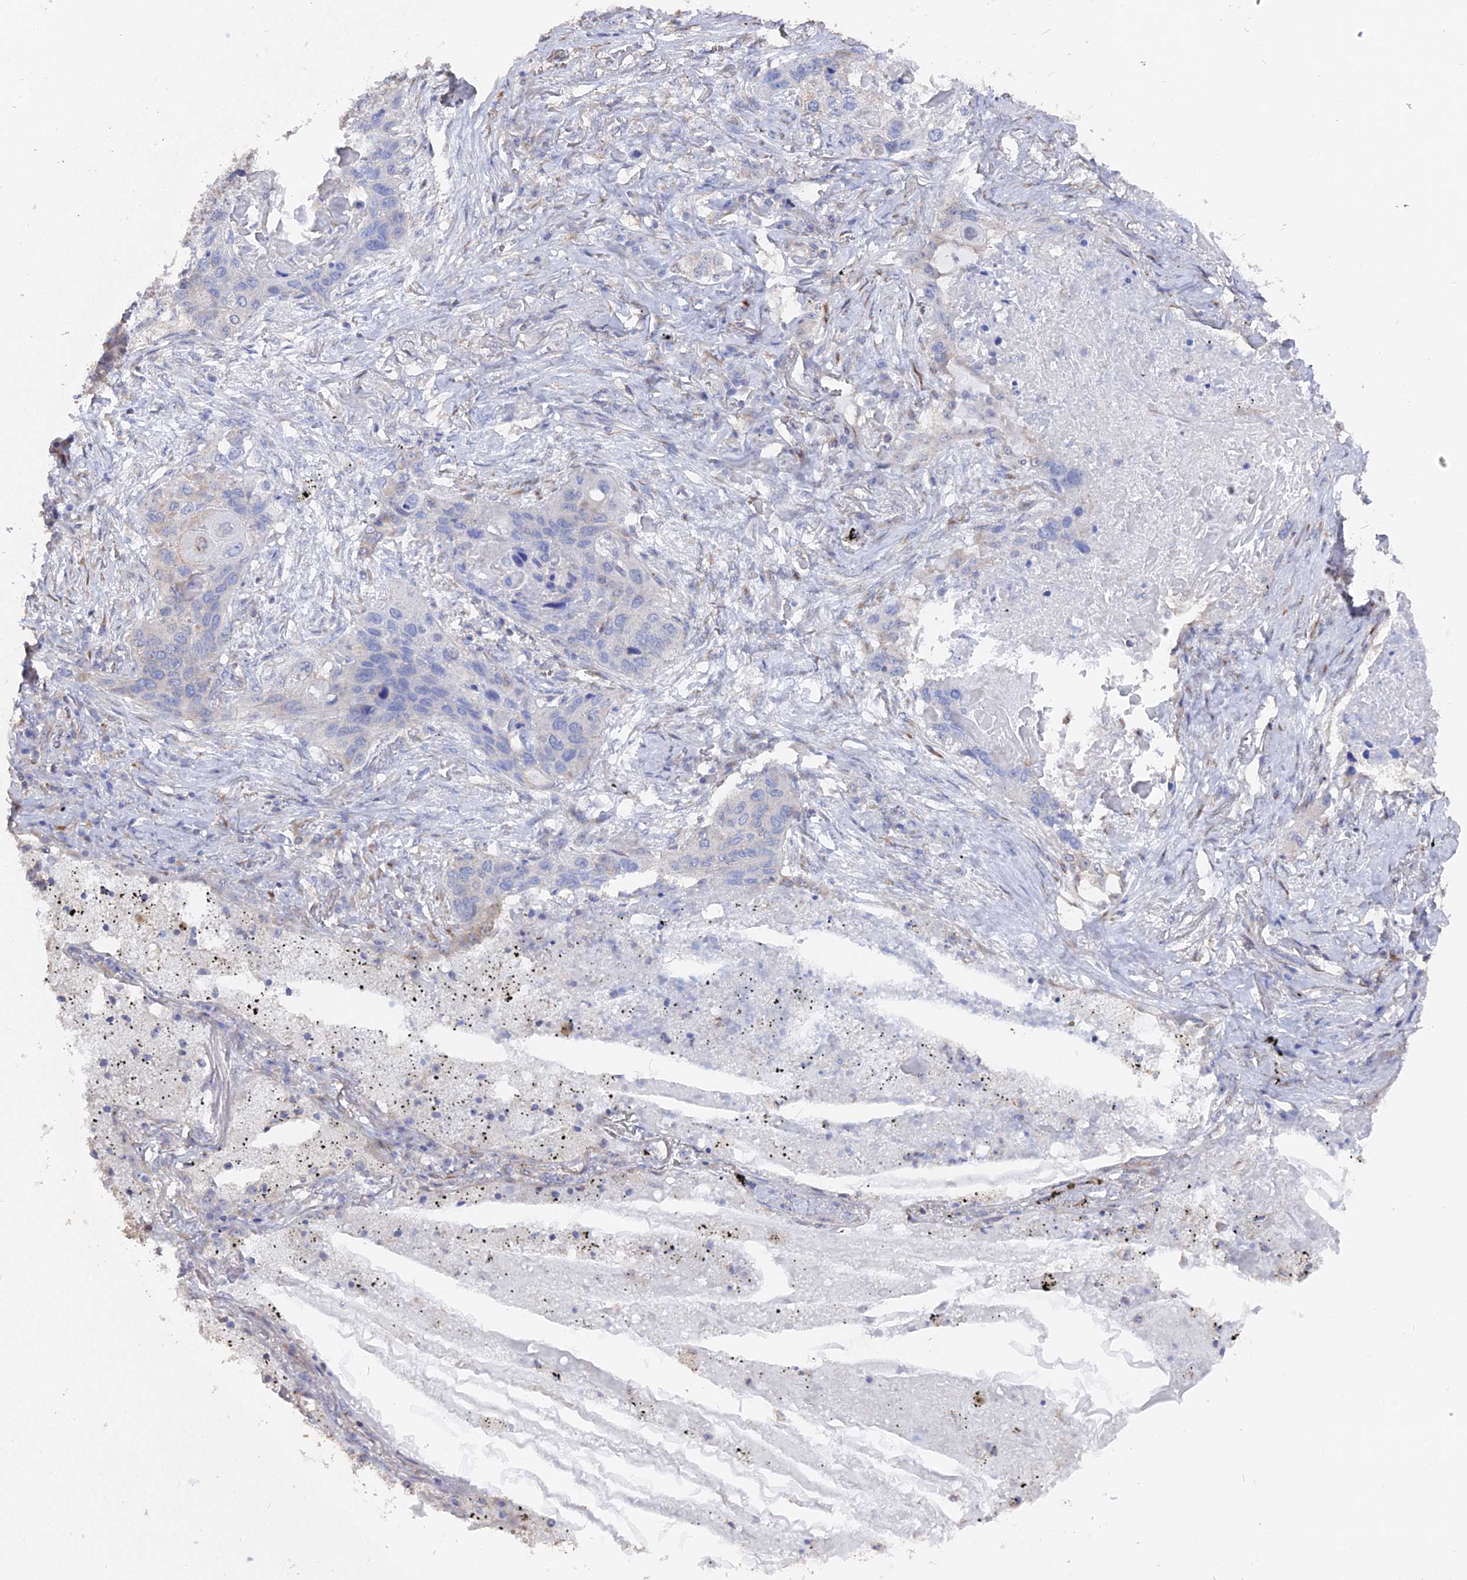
{"staining": {"intensity": "negative", "quantity": "none", "location": "none"}, "tissue": "lung cancer", "cell_type": "Tumor cells", "image_type": "cancer", "snomed": [{"axis": "morphology", "description": "Squamous cell carcinoma, NOS"}, {"axis": "topography", "description": "Lung"}], "caption": "Tumor cells are negative for brown protein staining in squamous cell carcinoma (lung).", "gene": "SEMG2", "patient": {"sex": "female", "age": 63}}